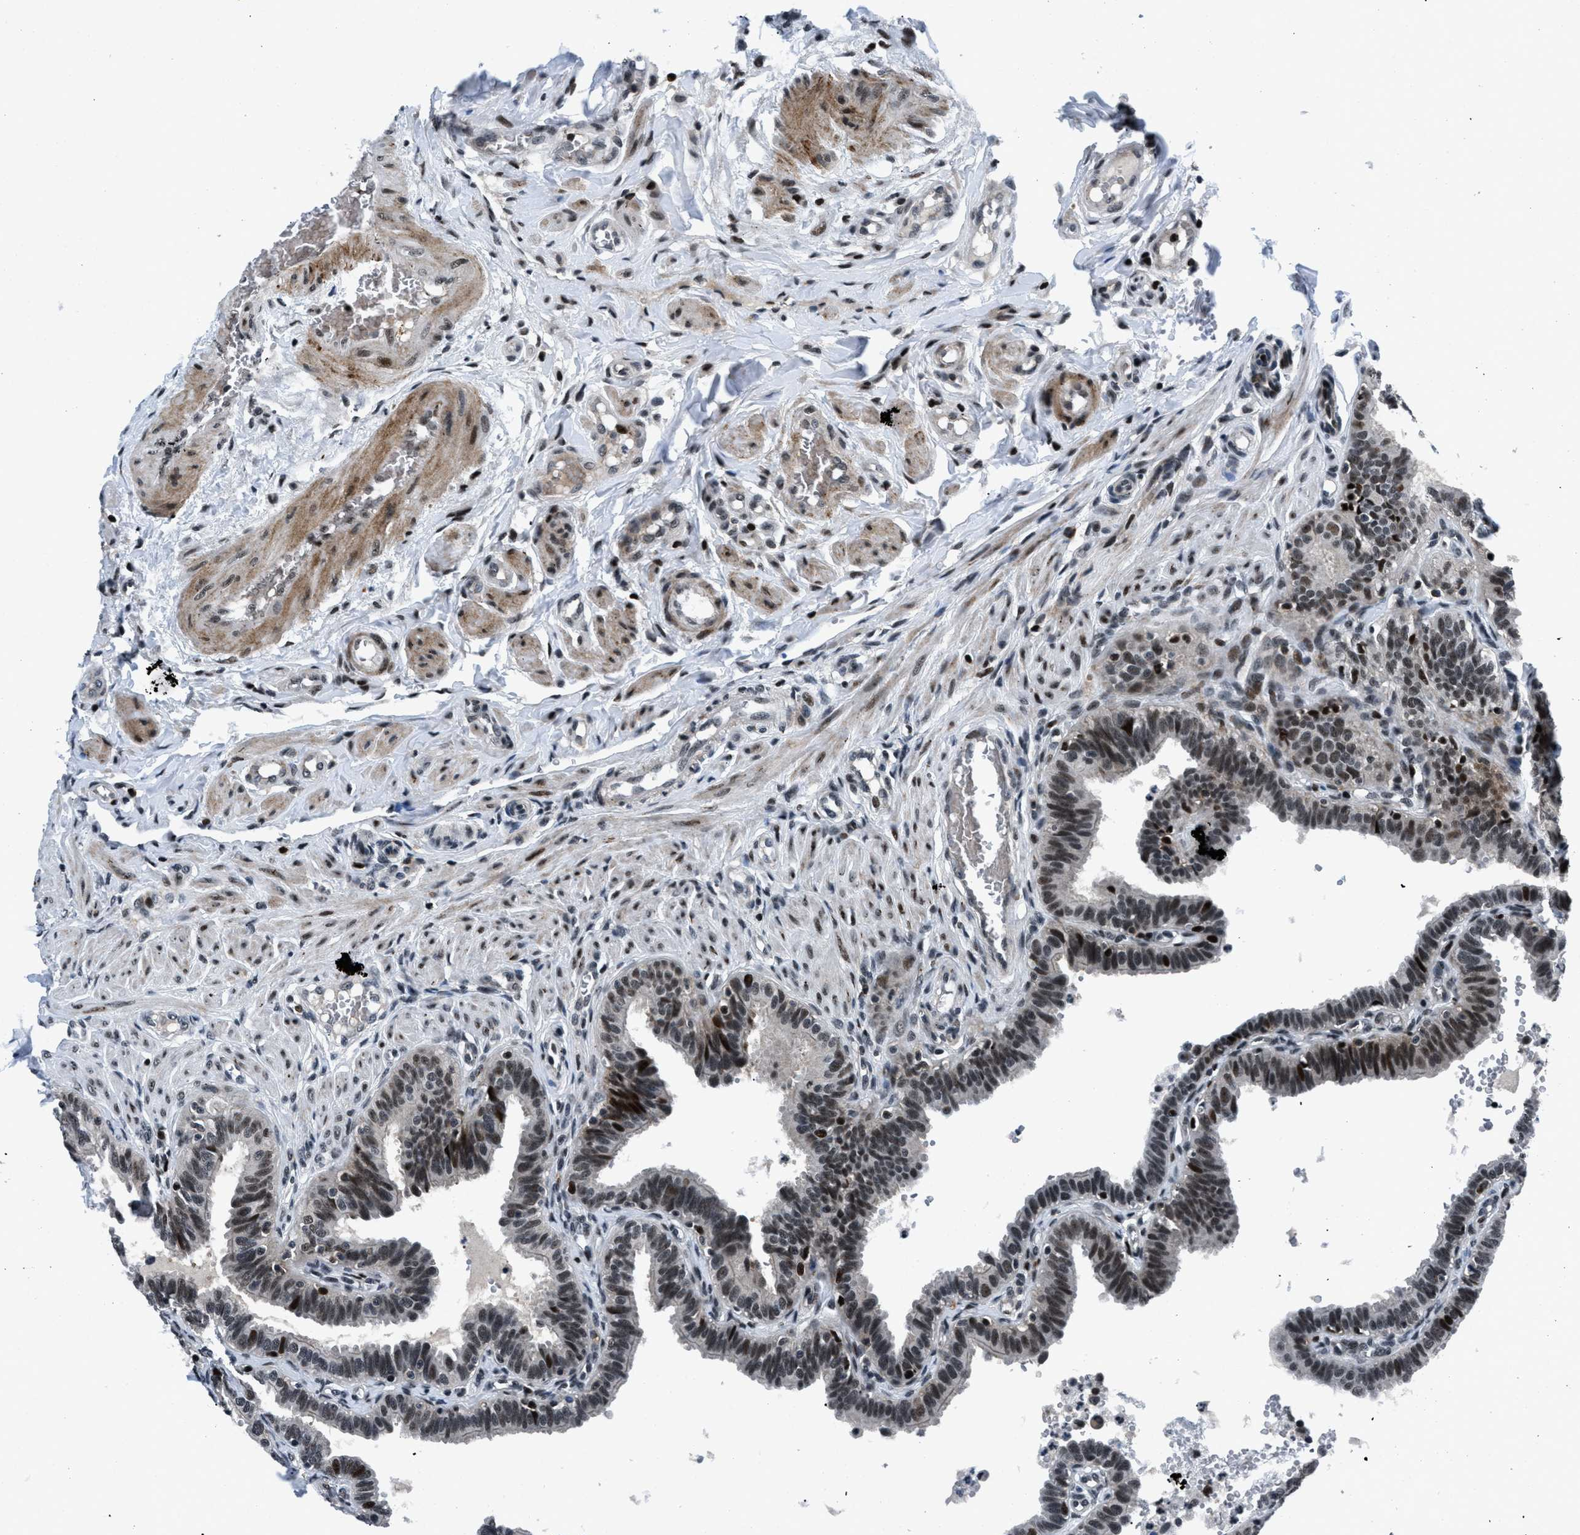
{"staining": {"intensity": "strong", "quantity": ">75%", "location": "nuclear"}, "tissue": "fallopian tube", "cell_type": "Glandular cells", "image_type": "normal", "snomed": [{"axis": "morphology", "description": "Normal tissue, NOS"}, {"axis": "topography", "description": "Fallopian tube"}, {"axis": "topography", "description": "Placenta"}], "caption": "Immunohistochemical staining of unremarkable fallopian tube exhibits >75% levels of strong nuclear protein positivity in about >75% of glandular cells.", "gene": "SMARCB1", "patient": {"sex": "female", "age": 34}}